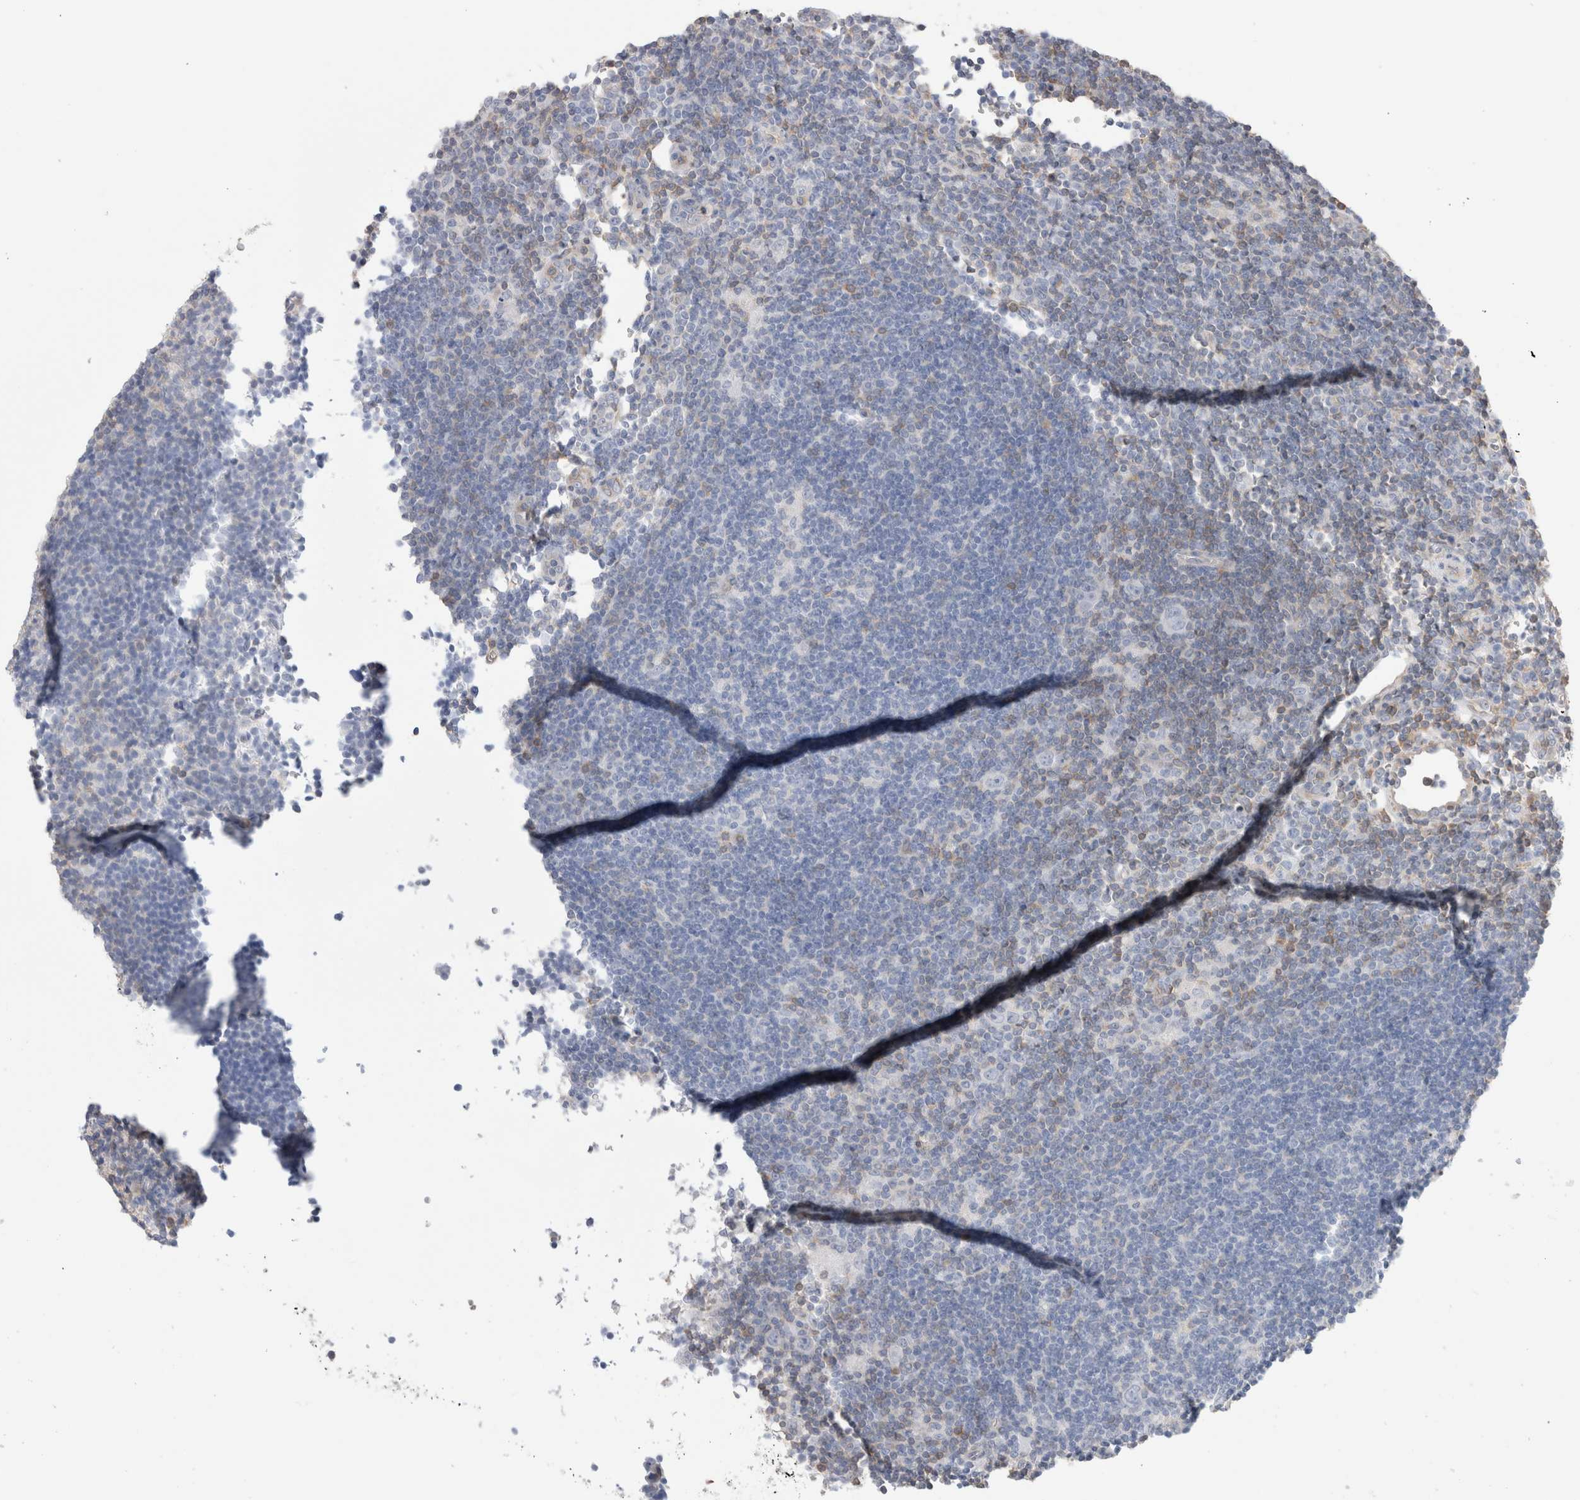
{"staining": {"intensity": "negative", "quantity": "none", "location": "none"}, "tissue": "lymphoma", "cell_type": "Tumor cells", "image_type": "cancer", "snomed": [{"axis": "morphology", "description": "Hodgkin's disease, NOS"}, {"axis": "topography", "description": "Lymph node"}], "caption": "IHC histopathology image of lymphoma stained for a protein (brown), which demonstrates no positivity in tumor cells. The staining is performed using DAB brown chromogen with nuclei counter-stained in using hematoxylin.", "gene": "CAPN2", "patient": {"sex": "female", "age": 57}}